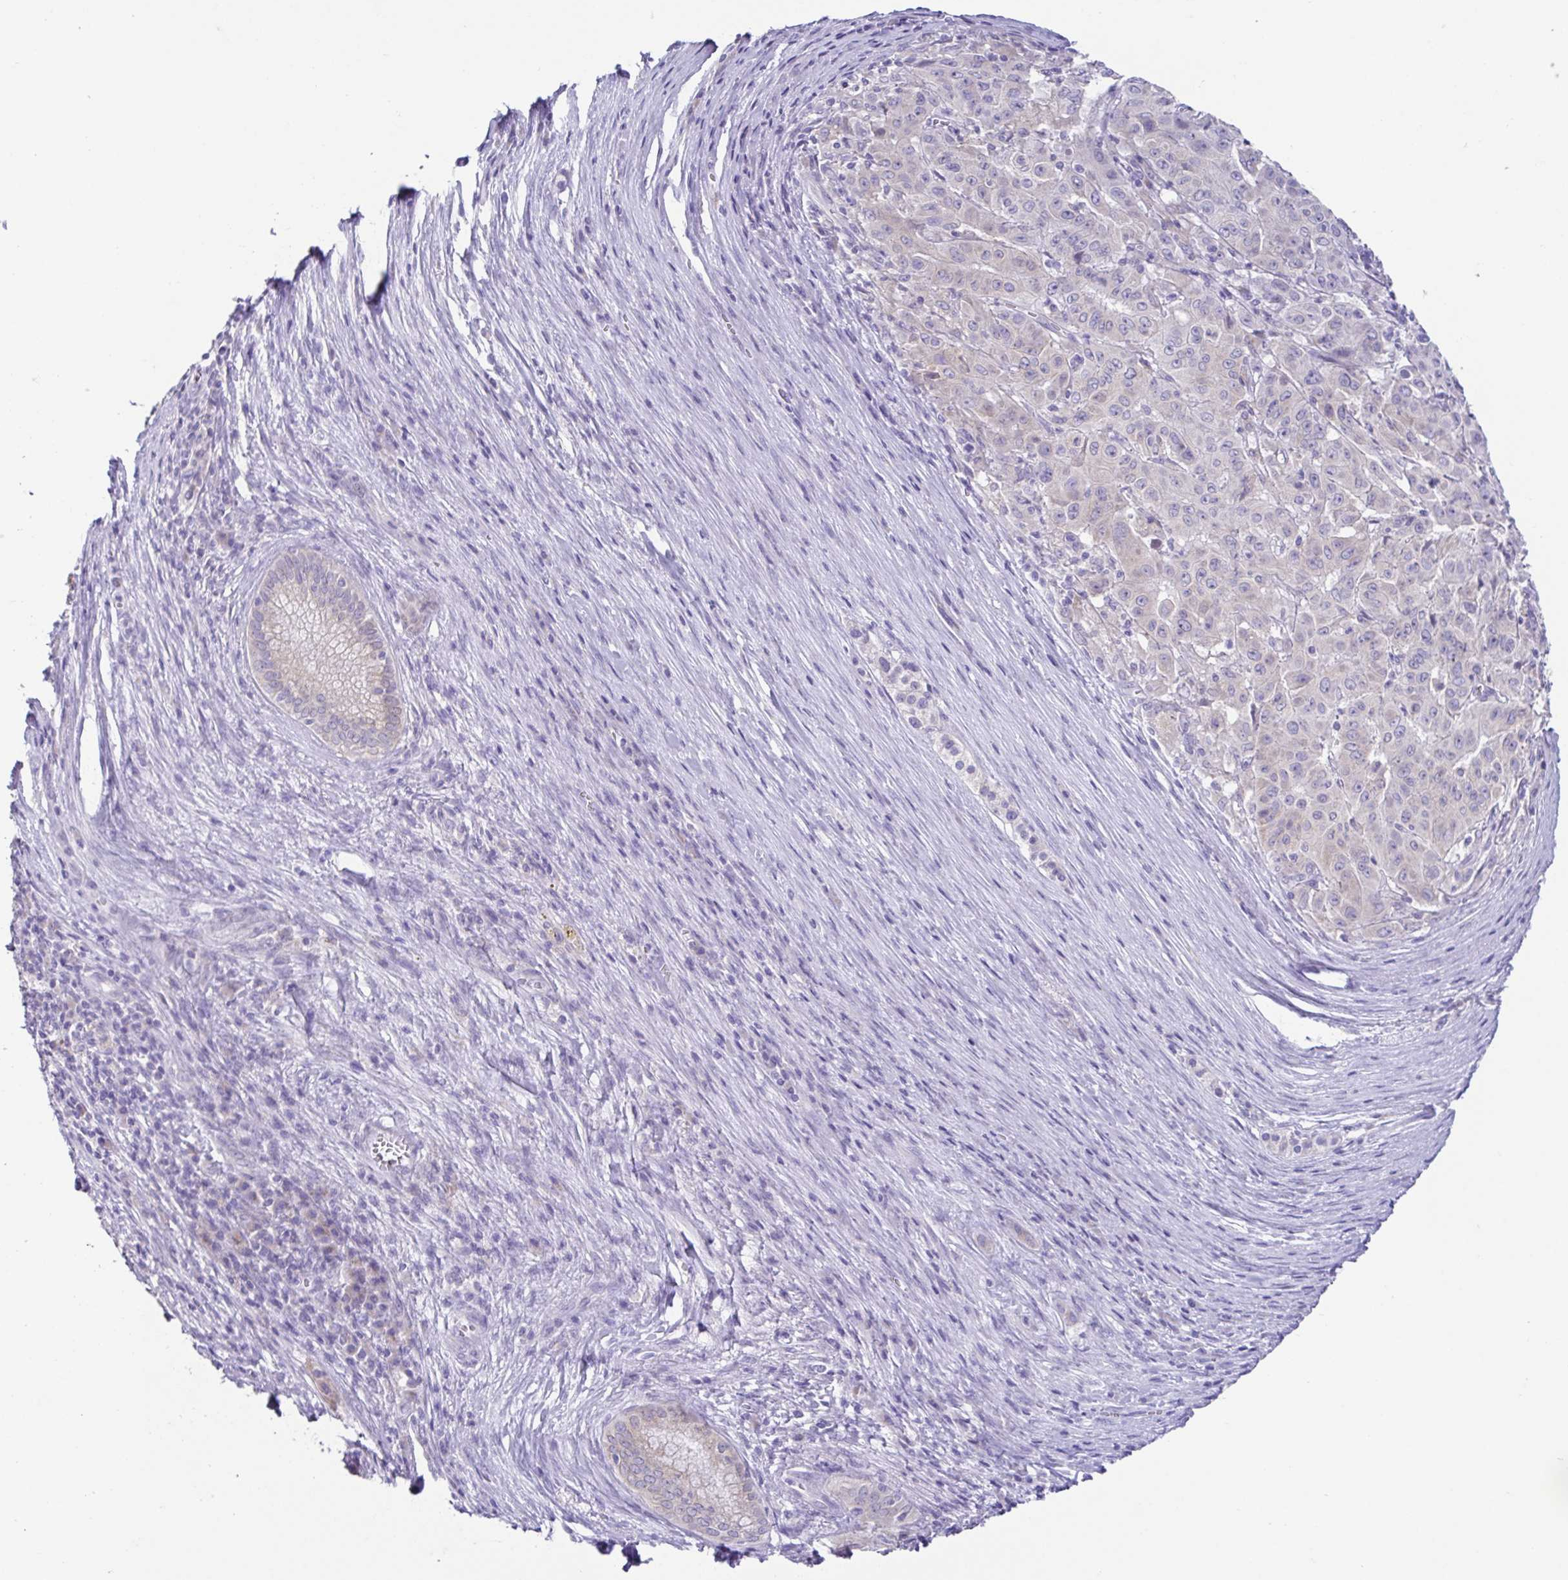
{"staining": {"intensity": "negative", "quantity": "none", "location": "none"}, "tissue": "pancreatic cancer", "cell_type": "Tumor cells", "image_type": "cancer", "snomed": [{"axis": "morphology", "description": "Adenocarcinoma, NOS"}, {"axis": "topography", "description": "Pancreas"}], "caption": "Human pancreatic adenocarcinoma stained for a protein using immunohistochemistry (IHC) reveals no expression in tumor cells.", "gene": "RDH11", "patient": {"sex": "male", "age": 63}}